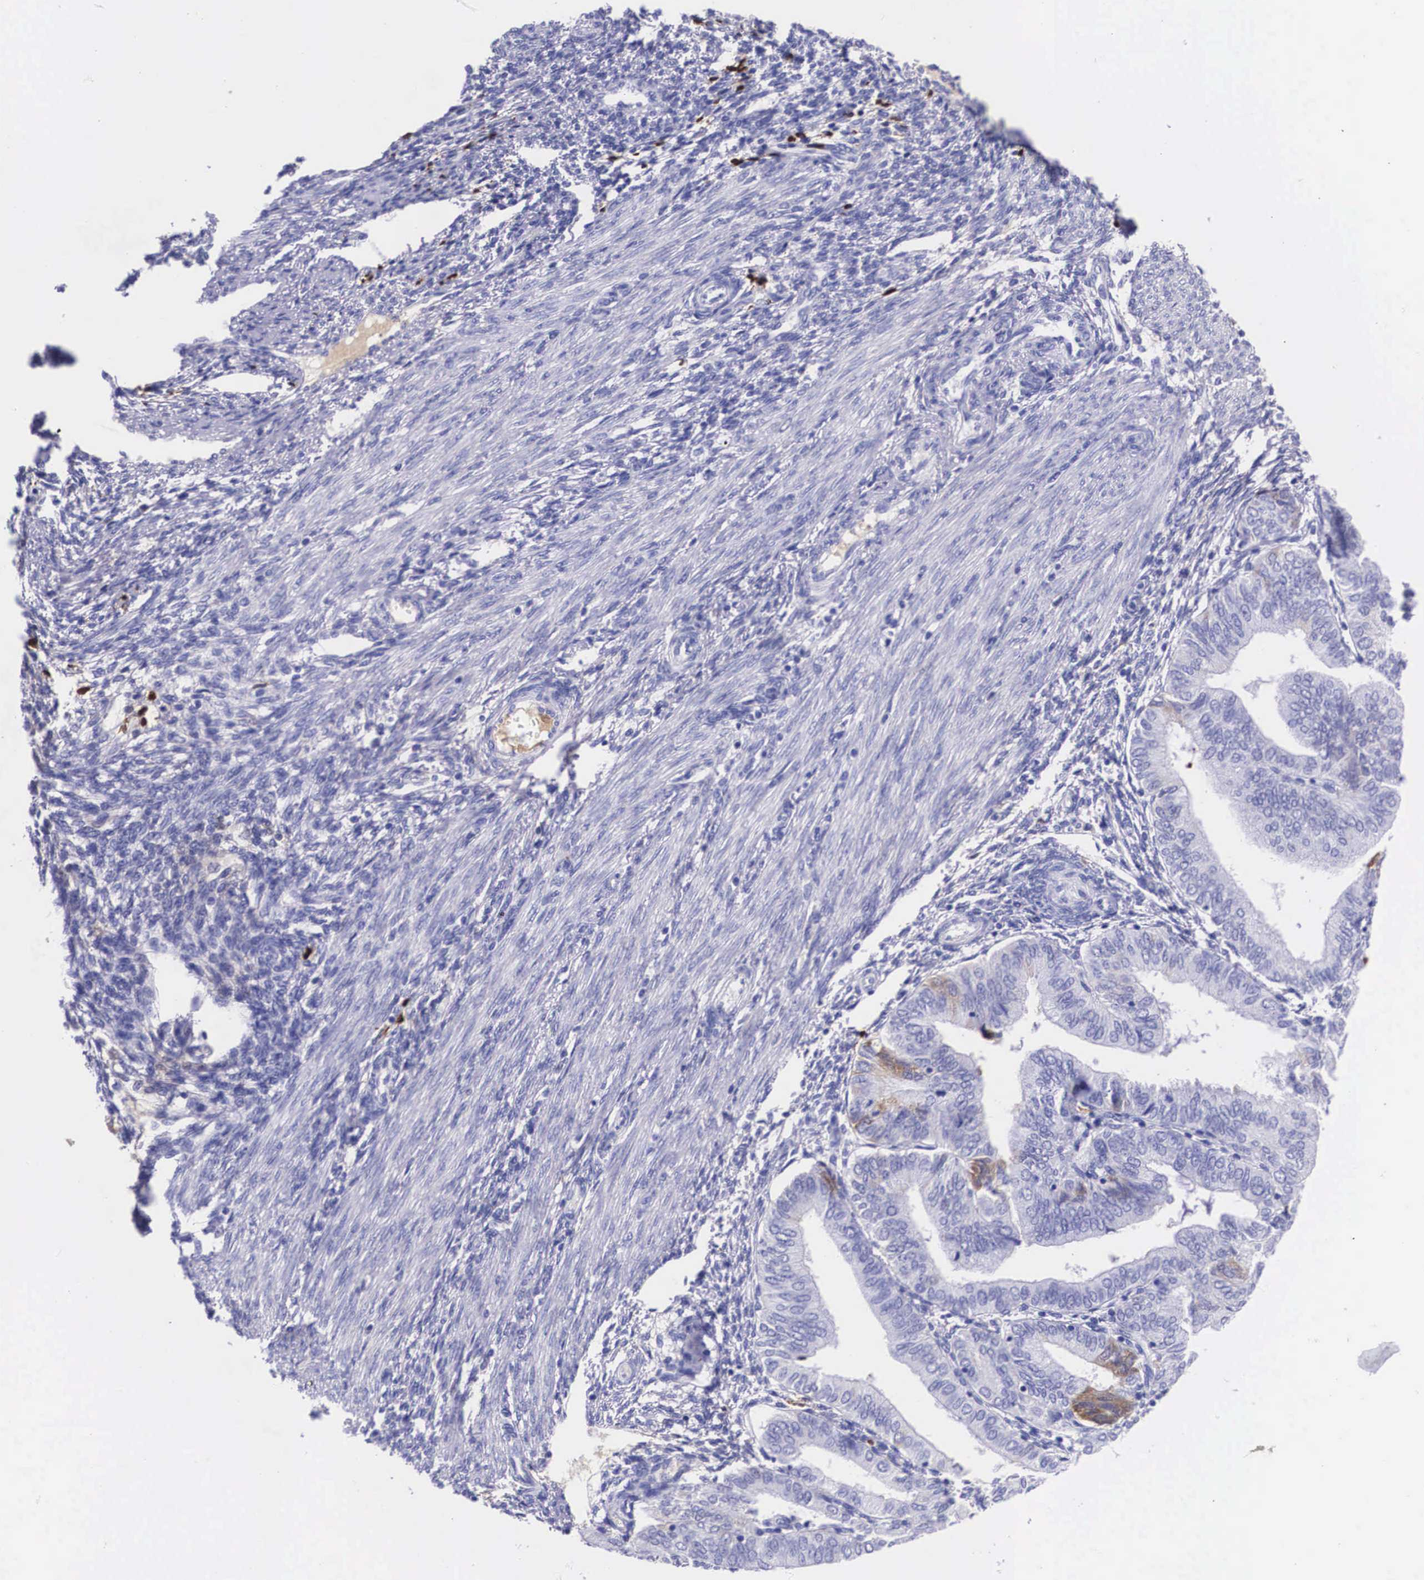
{"staining": {"intensity": "negative", "quantity": "none", "location": "none"}, "tissue": "endometrial cancer", "cell_type": "Tumor cells", "image_type": "cancer", "snomed": [{"axis": "morphology", "description": "Adenocarcinoma, NOS"}, {"axis": "topography", "description": "Endometrium"}], "caption": "The micrograph shows no staining of tumor cells in endometrial cancer.", "gene": "PLG", "patient": {"sex": "female", "age": 51}}